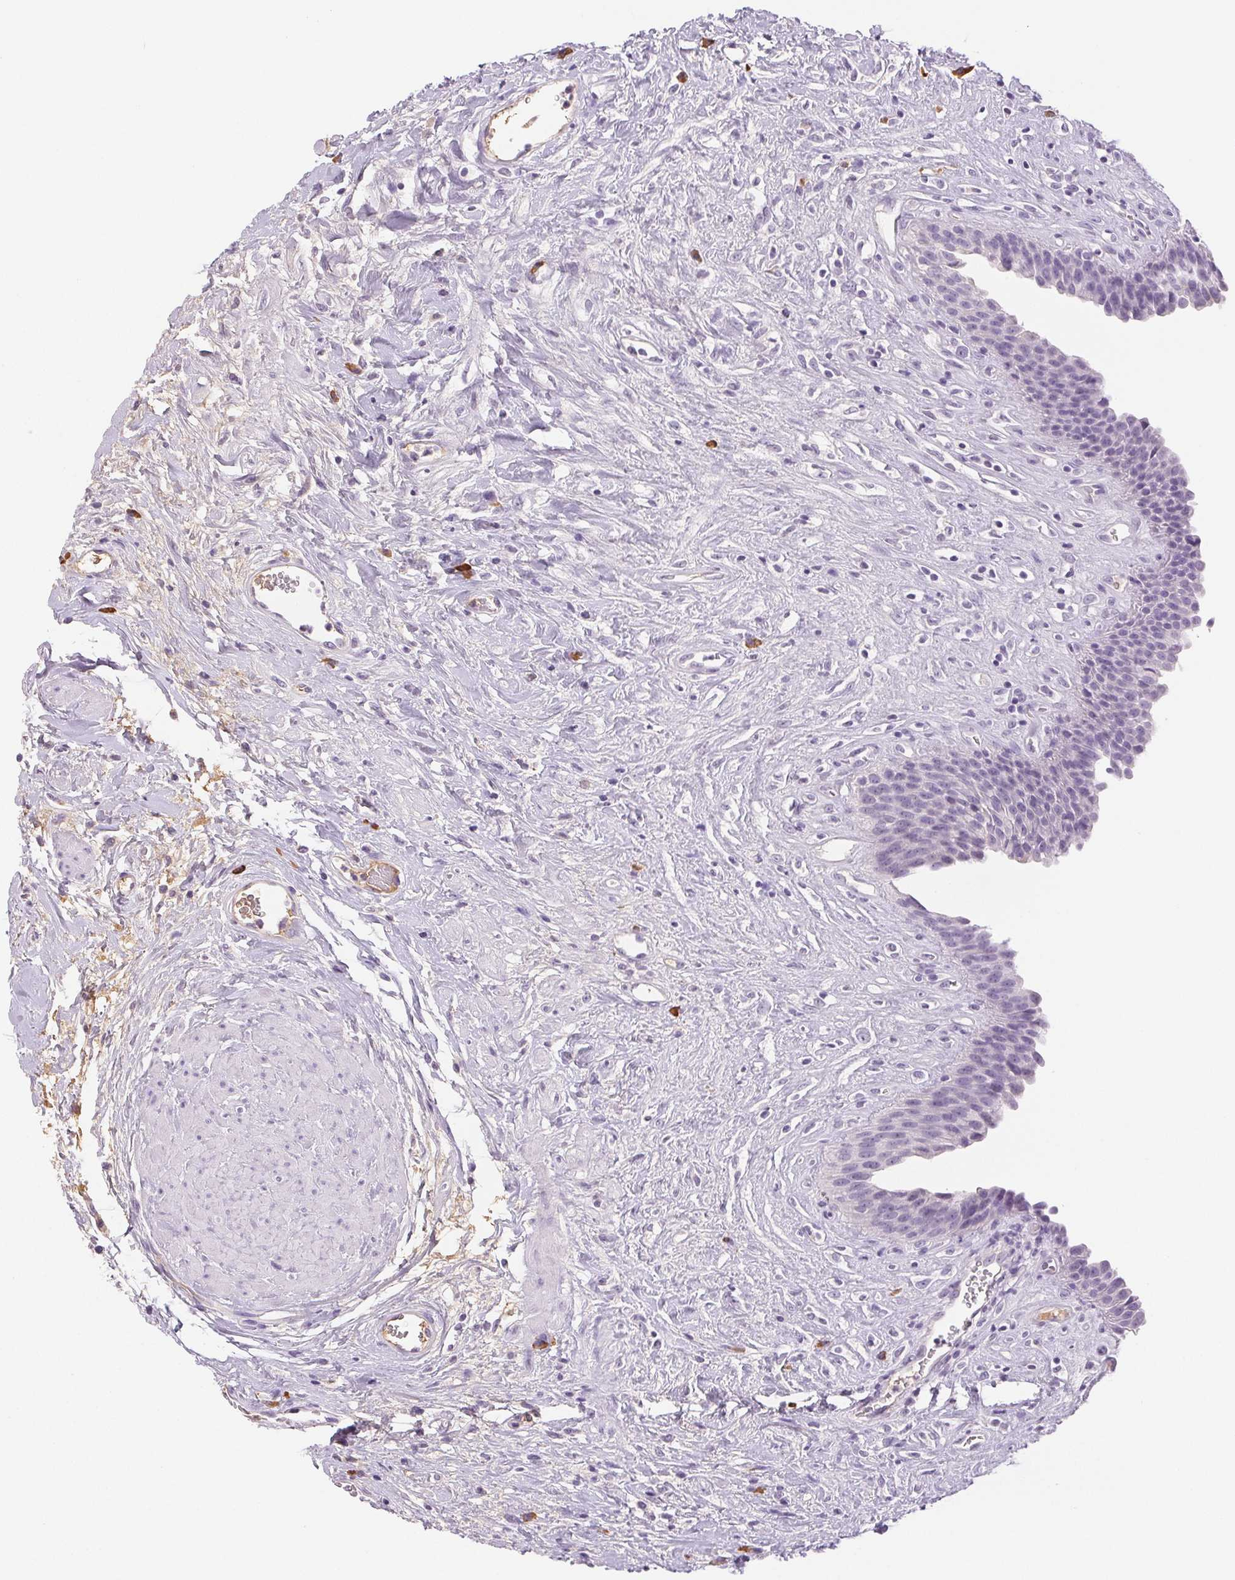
{"staining": {"intensity": "weak", "quantity": "<25%", "location": "cytoplasmic/membranous"}, "tissue": "urinary bladder", "cell_type": "Urothelial cells", "image_type": "normal", "snomed": [{"axis": "morphology", "description": "Normal tissue, NOS"}, {"axis": "topography", "description": "Urinary bladder"}], "caption": "This micrograph is of benign urinary bladder stained with immunohistochemistry (IHC) to label a protein in brown with the nuclei are counter-stained blue. There is no positivity in urothelial cells. The staining was performed using DAB (3,3'-diaminobenzidine) to visualize the protein expression in brown, while the nuclei were stained in blue with hematoxylin (Magnification: 20x).", "gene": "IFIT1B", "patient": {"sex": "female", "age": 56}}